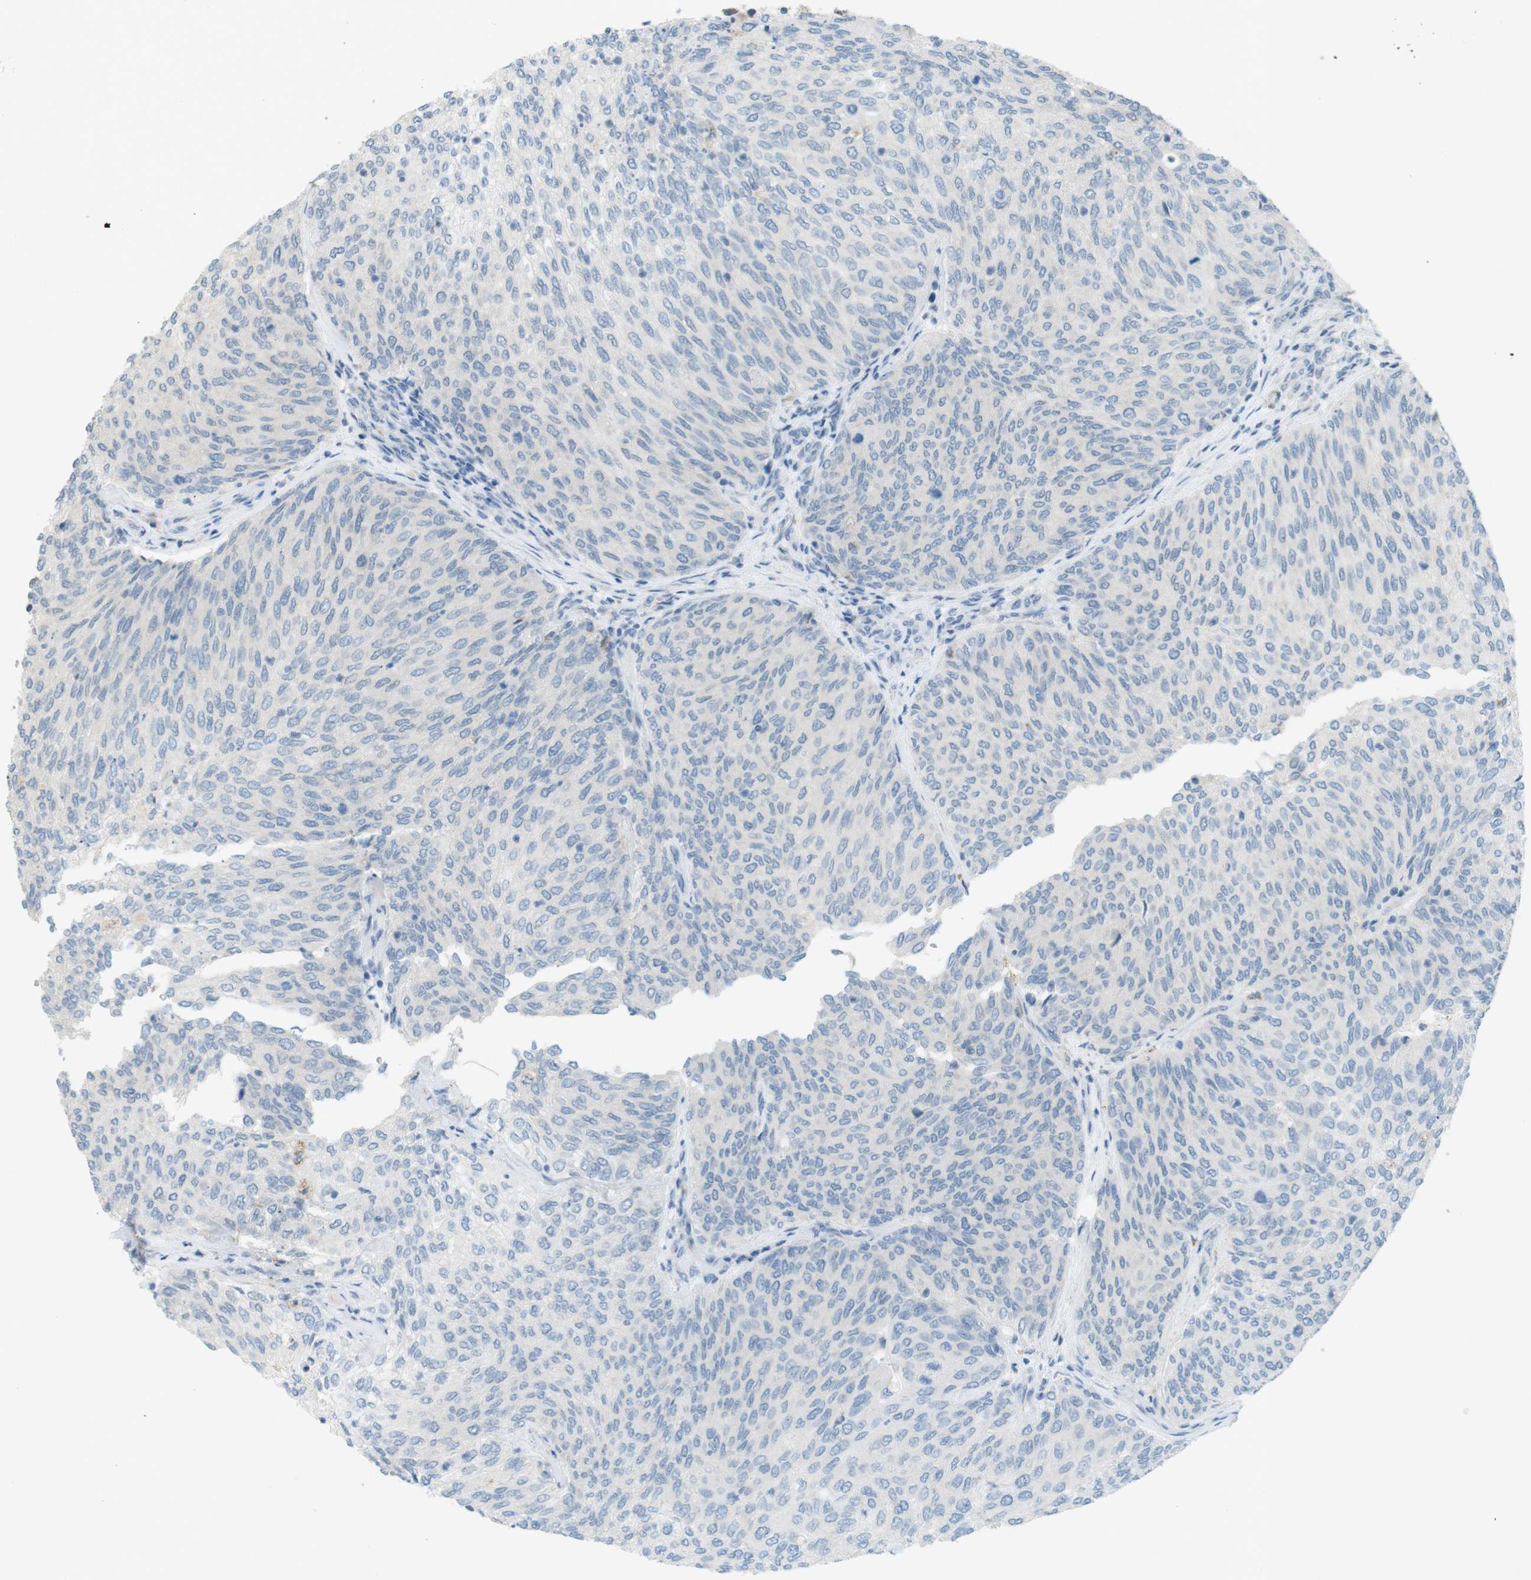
{"staining": {"intensity": "negative", "quantity": "none", "location": "none"}, "tissue": "urothelial cancer", "cell_type": "Tumor cells", "image_type": "cancer", "snomed": [{"axis": "morphology", "description": "Urothelial carcinoma, Low grade"}, {"axis": "topography", "description": "Urinary bladder"}], "caption": "This histopathology image is of urothelial cancer stained with IHC to label a protein in brown with the nuclei are counter-stained blue. There is no expression in tumor cells.", "gene": "UGT8", "patient": {"sex": "female", "age": 79}}